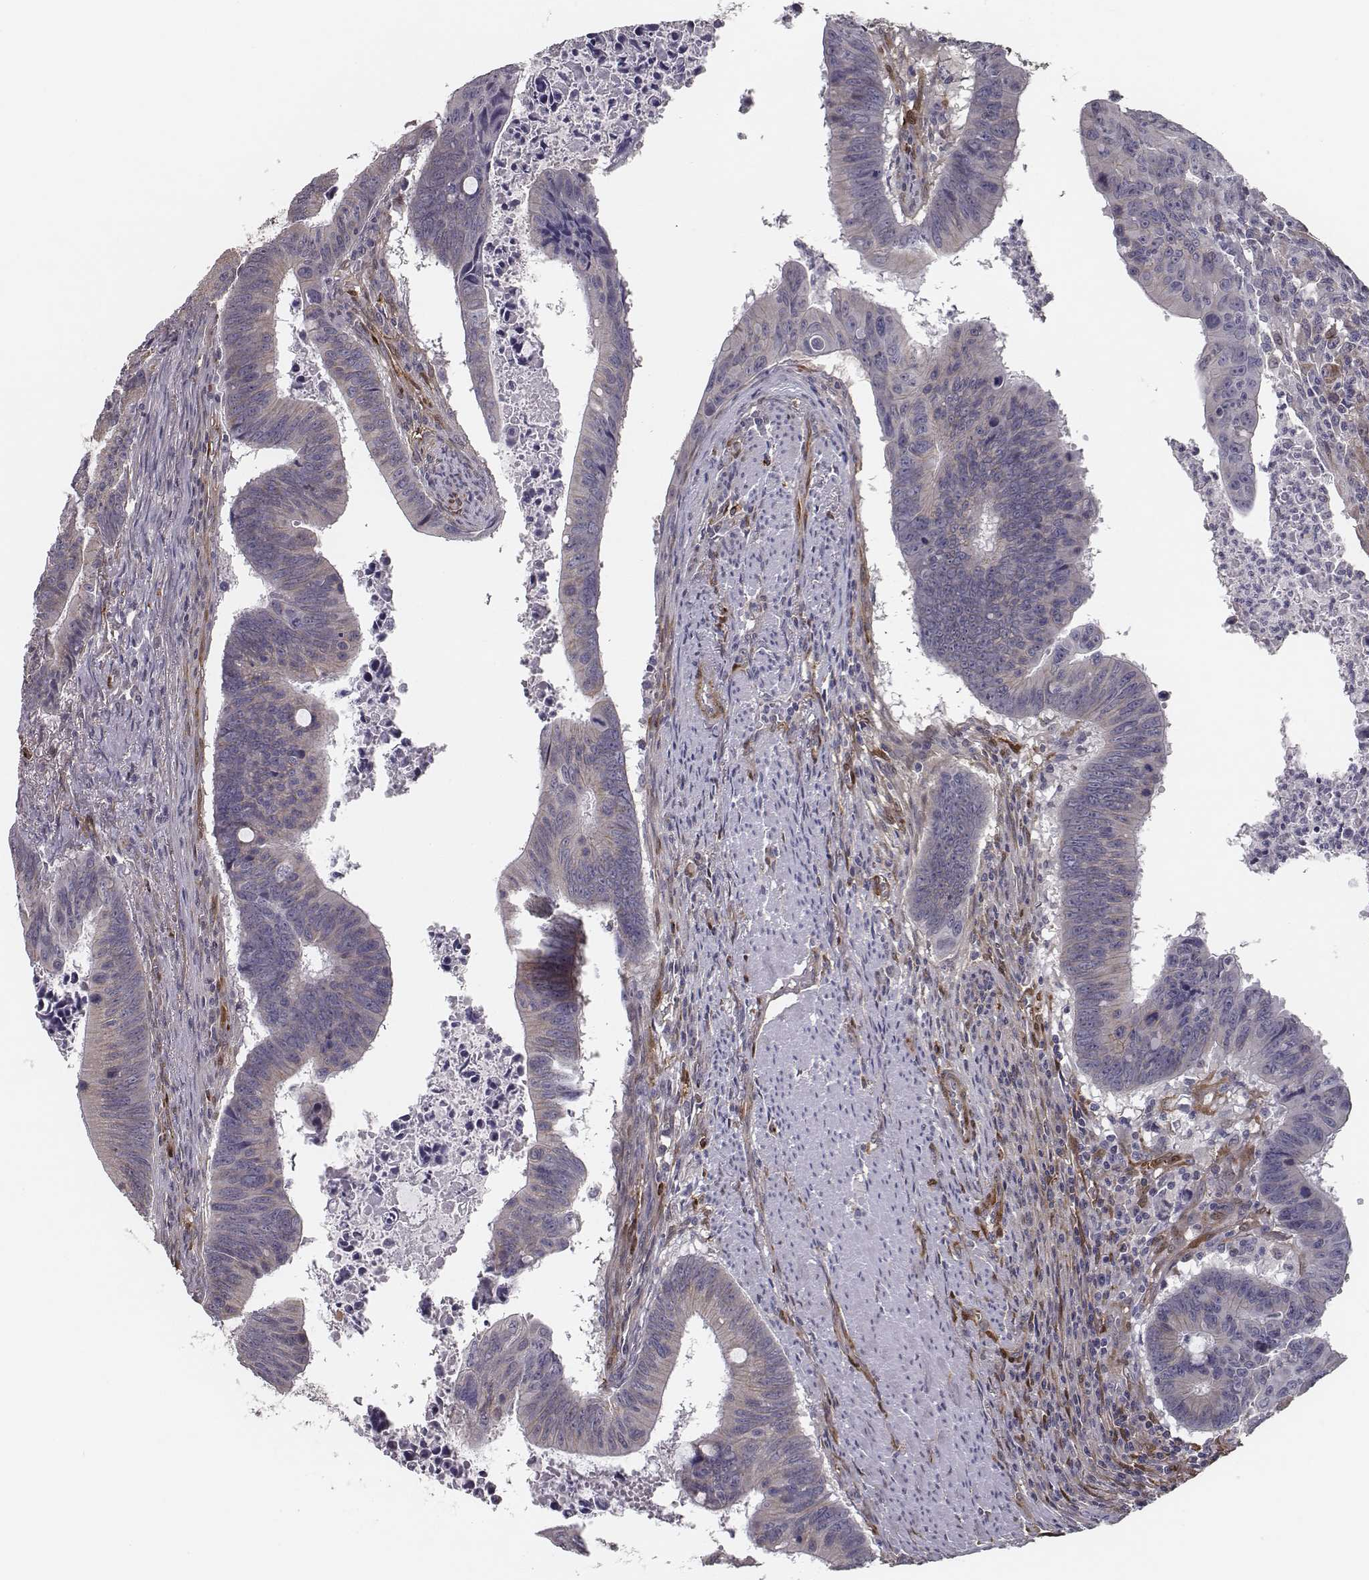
{"staining": {"intensity": "weak", "quantity": "<25%", "location": "cytoplasmic/membranous"}, "tissue": "colorectal cancer", "cell_type": "Tumor cells", "image_type": "cancer", "snomed": [{"axis": "morphology", "description": "Adenocarcinoma, NOS"}, {"axis": "topography", "description": "Colon"}], "caption": "DAB (3,3'-diaminobenzidine) immunohistochemical staining of human colorectal cancer (adenocarcinoma) exhibits no significant staining in tumor cells.", "gene": "ISYNA1", "patient": {"sex": "female", "age": 87}}